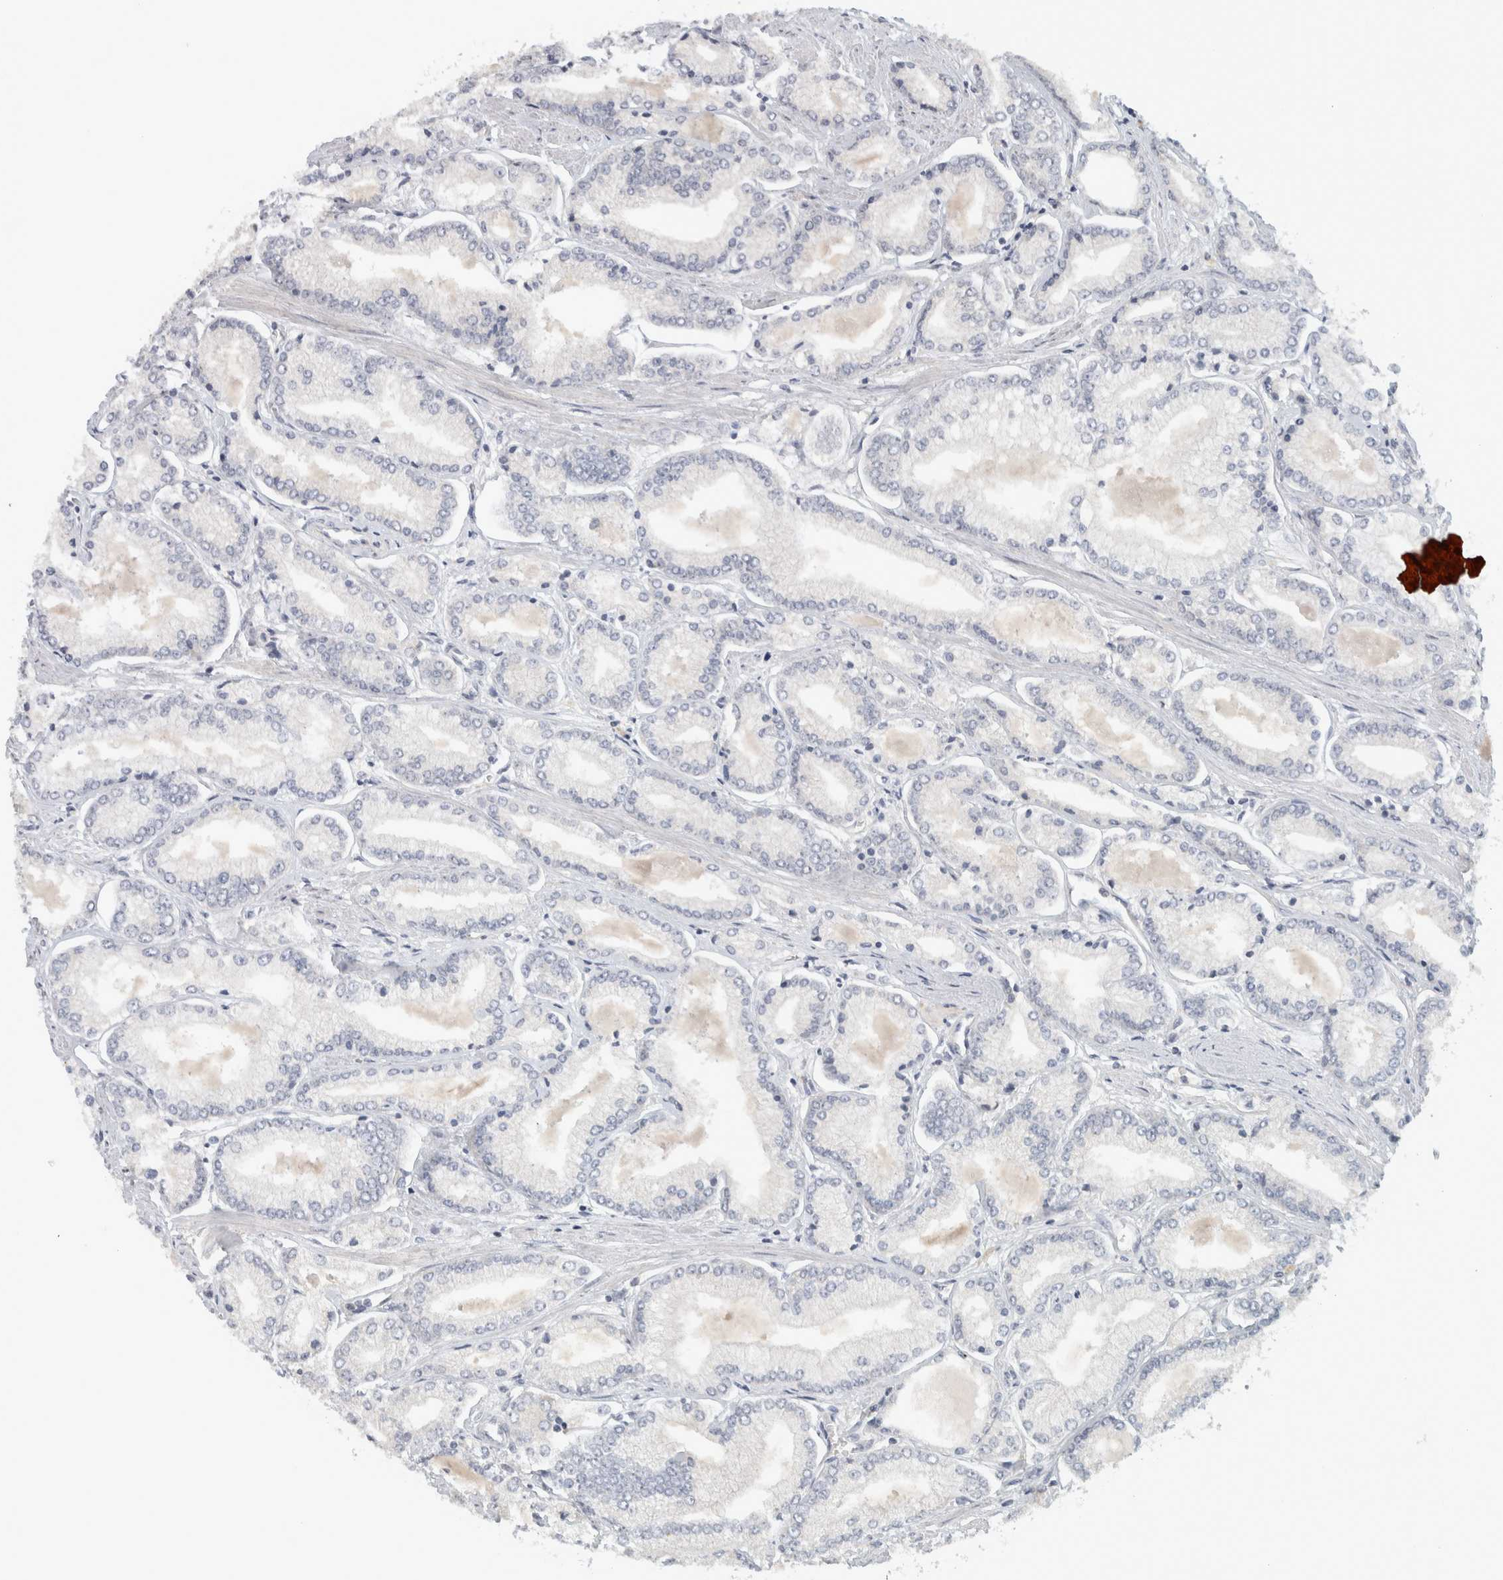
{"staining": {"intensity": "negative", "quantity": "none", "location": "none"}, "tissue": "prostate cancer", "cell_type": "Tumor cells", "image_type": "cancer", "snomed": [{"axis": "morphology", "description": "Adenocarcinoma, Low grade"}, {"axis": "topography", "description": "Prostate"}], "caption": "Immunohistochemistry (IHC) histopathology image of neoplastic tissue: prostate cancer stained with DAB demonstrates no significant protein positivity in tumor cells.", "gene": "AFP", "patient": {"sex": "male", "age": 52}}